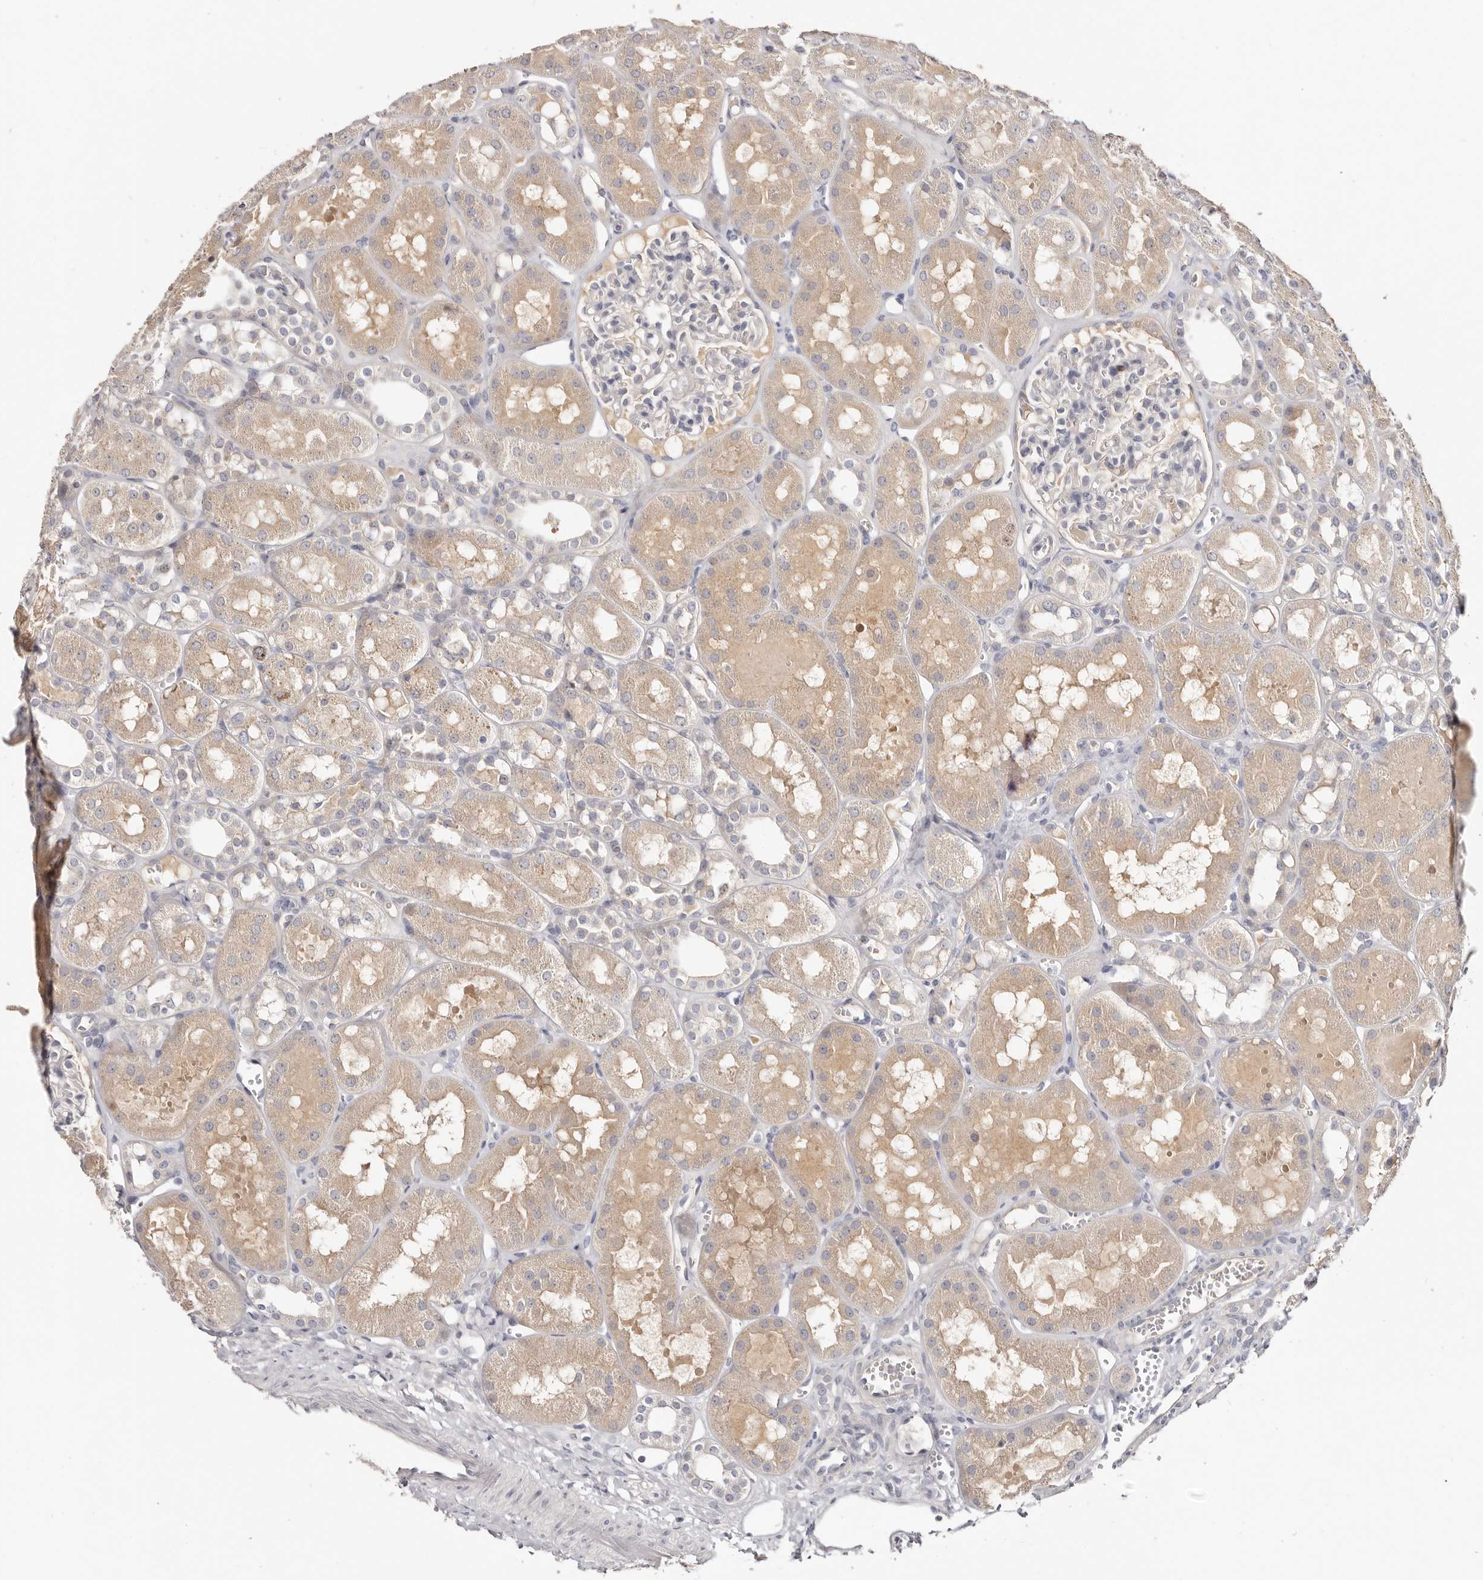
{"staining": {"intensity": "negative", "quantity": "none", "location": "none"}, "tissue": "kidney", "cell_type": "Cells in glomeruli", "image_type": "normal", "snomed": [{"axis": "morphology", "description": "Normal tissue, NOS"}, {"axis": "topography", "description": "Kidney"}], "caption": "IHC of benign kidney shows no expression in cells in glomeruli. (DAB immunohistochemistry with hematoxylin counter stain).", "gene": "CCDC190", "patient": {"sex": "male", "age": 16}}